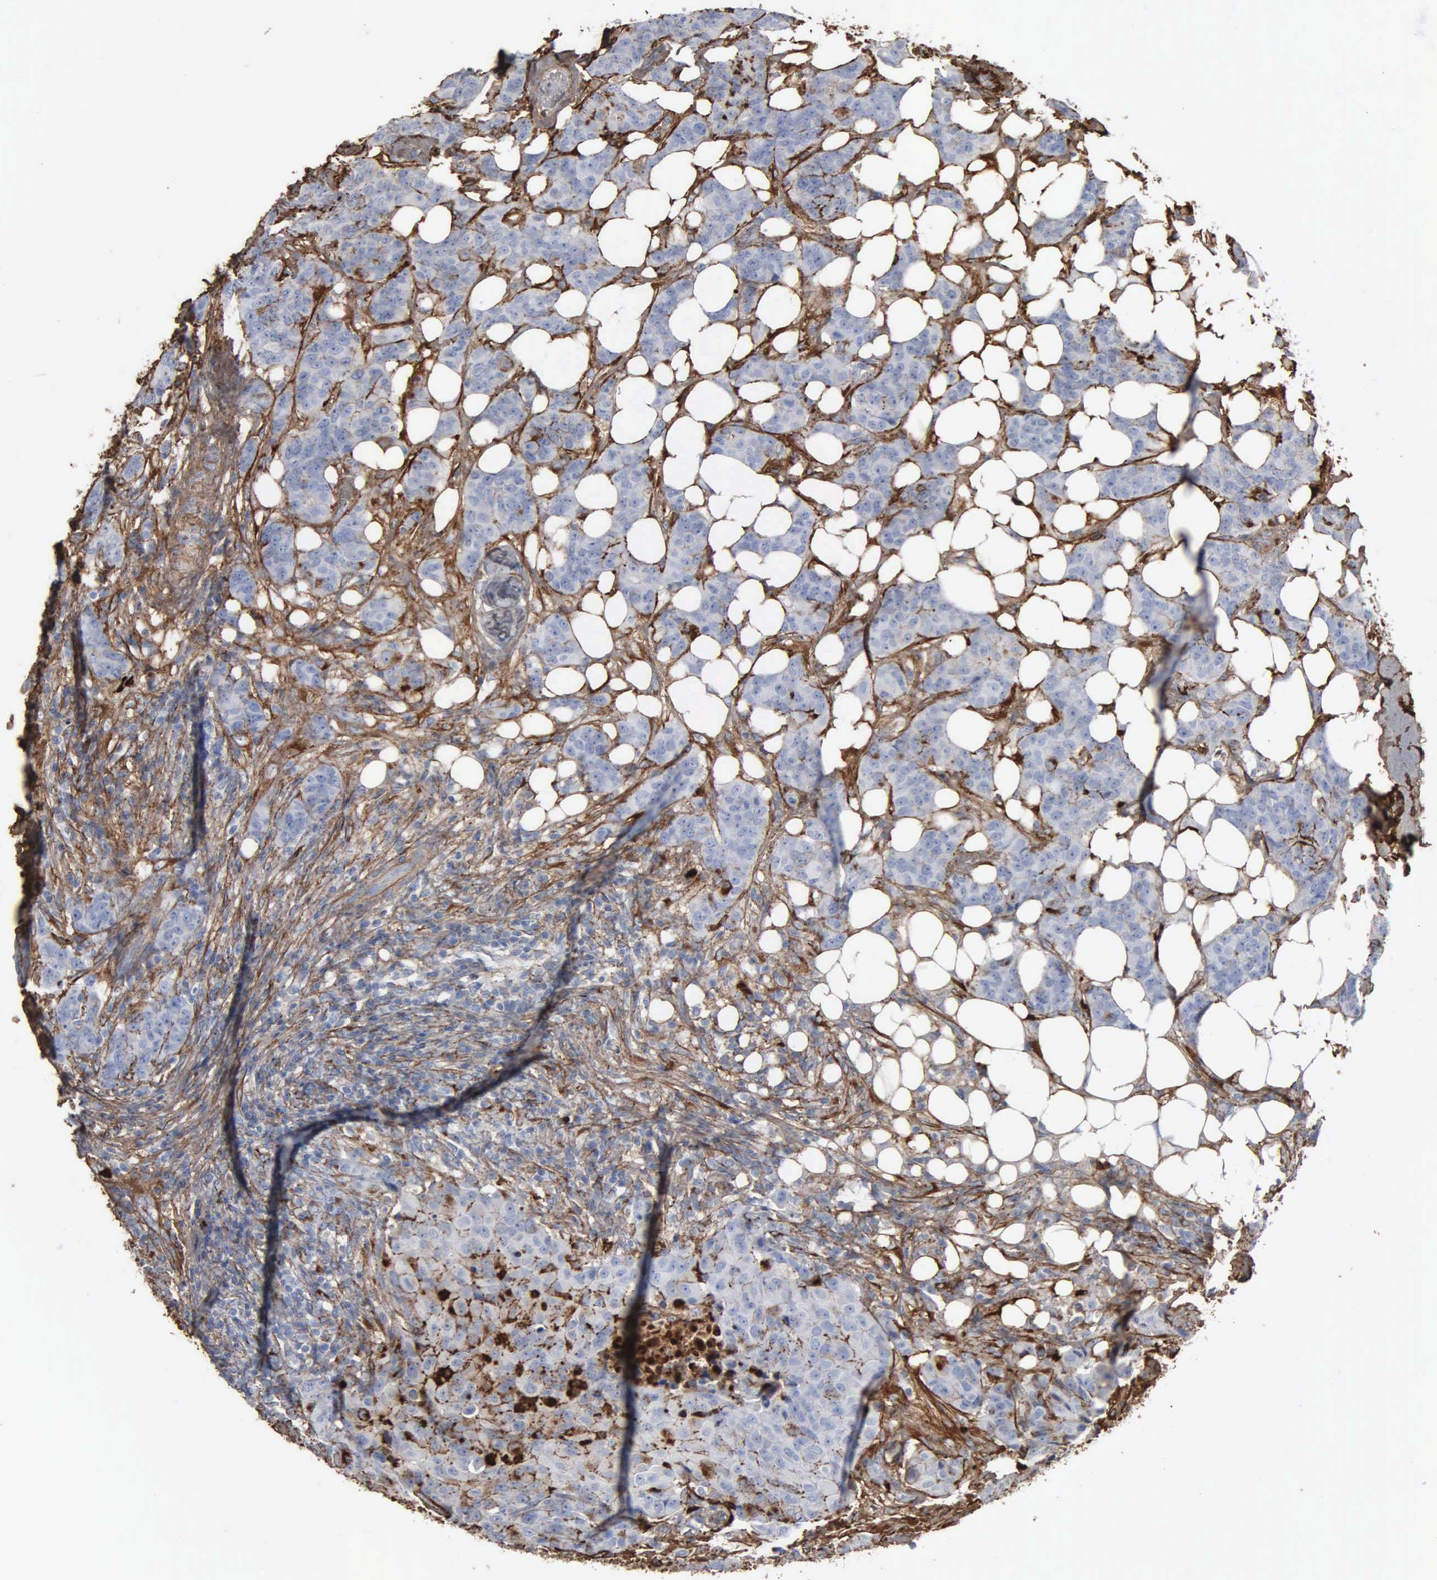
{"staining": {"intensity": "weak", "quantity": "<25%", "location": "cytoplasmic/membranous"}, "tissue": "breast cancer", "cell_type": "Tumor cells", "image_type": "cancer", "snomed": [{"axis": "morphology", "description": "Duct carcinoma"}, {"axis": "topography", "description": "Breast"}], "caption": "Breast cancer stained for a protein using immunohistochemistry displays no positivity tumor cells.", "gene": "FN1", "patient": {"sex": "female", "age": 40}}